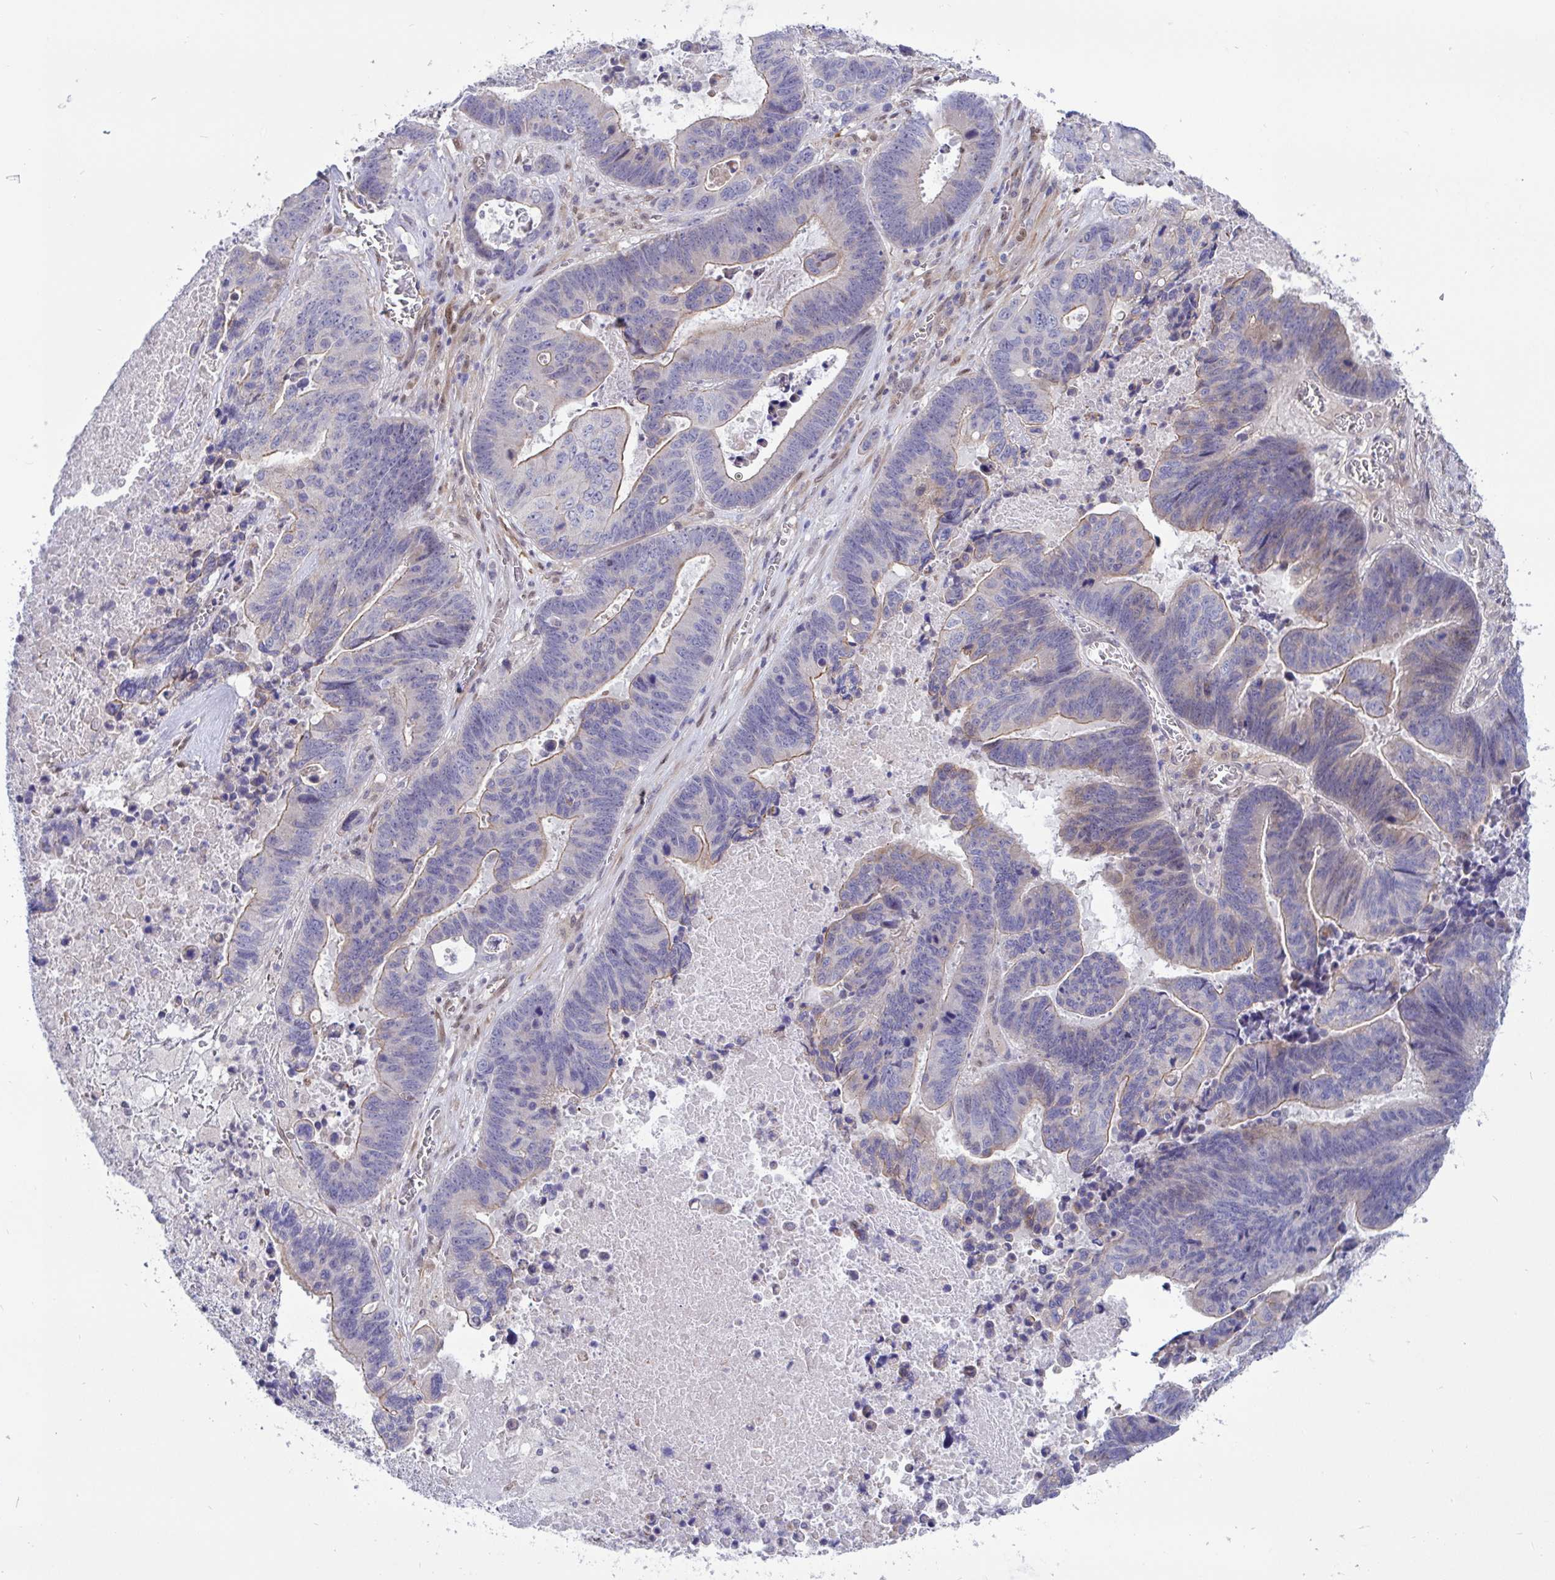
{"staining": {"intensity": "weak", "quantity": "<25%", "location": "cytoplasmic/membranous"}, "tissue": "lung cancer", "cell_type": "Tumor cells", "image_type": "cancer", "snomed": [{"axis": "morphology", "description": "Aneuploidy"}, {"axis": "morphology", "description": "Adenocarcinoma, NOS"}, {"axis": "morphology", "description": "Adenocarcinoma primary or metastatic"}, {"axis": "topography", "description": "Lung"}], "caption": "DAB immunohistochemical staining of human lung adenocarcinoma shows no significant positivity in tumor cells. (DAB (3,3'-diaminobenzidine) IHC visualized using brightfield microscopy, high magnification).", "gene": "L3HYPDH", "patient": {"sex": "female", "age": 75}}